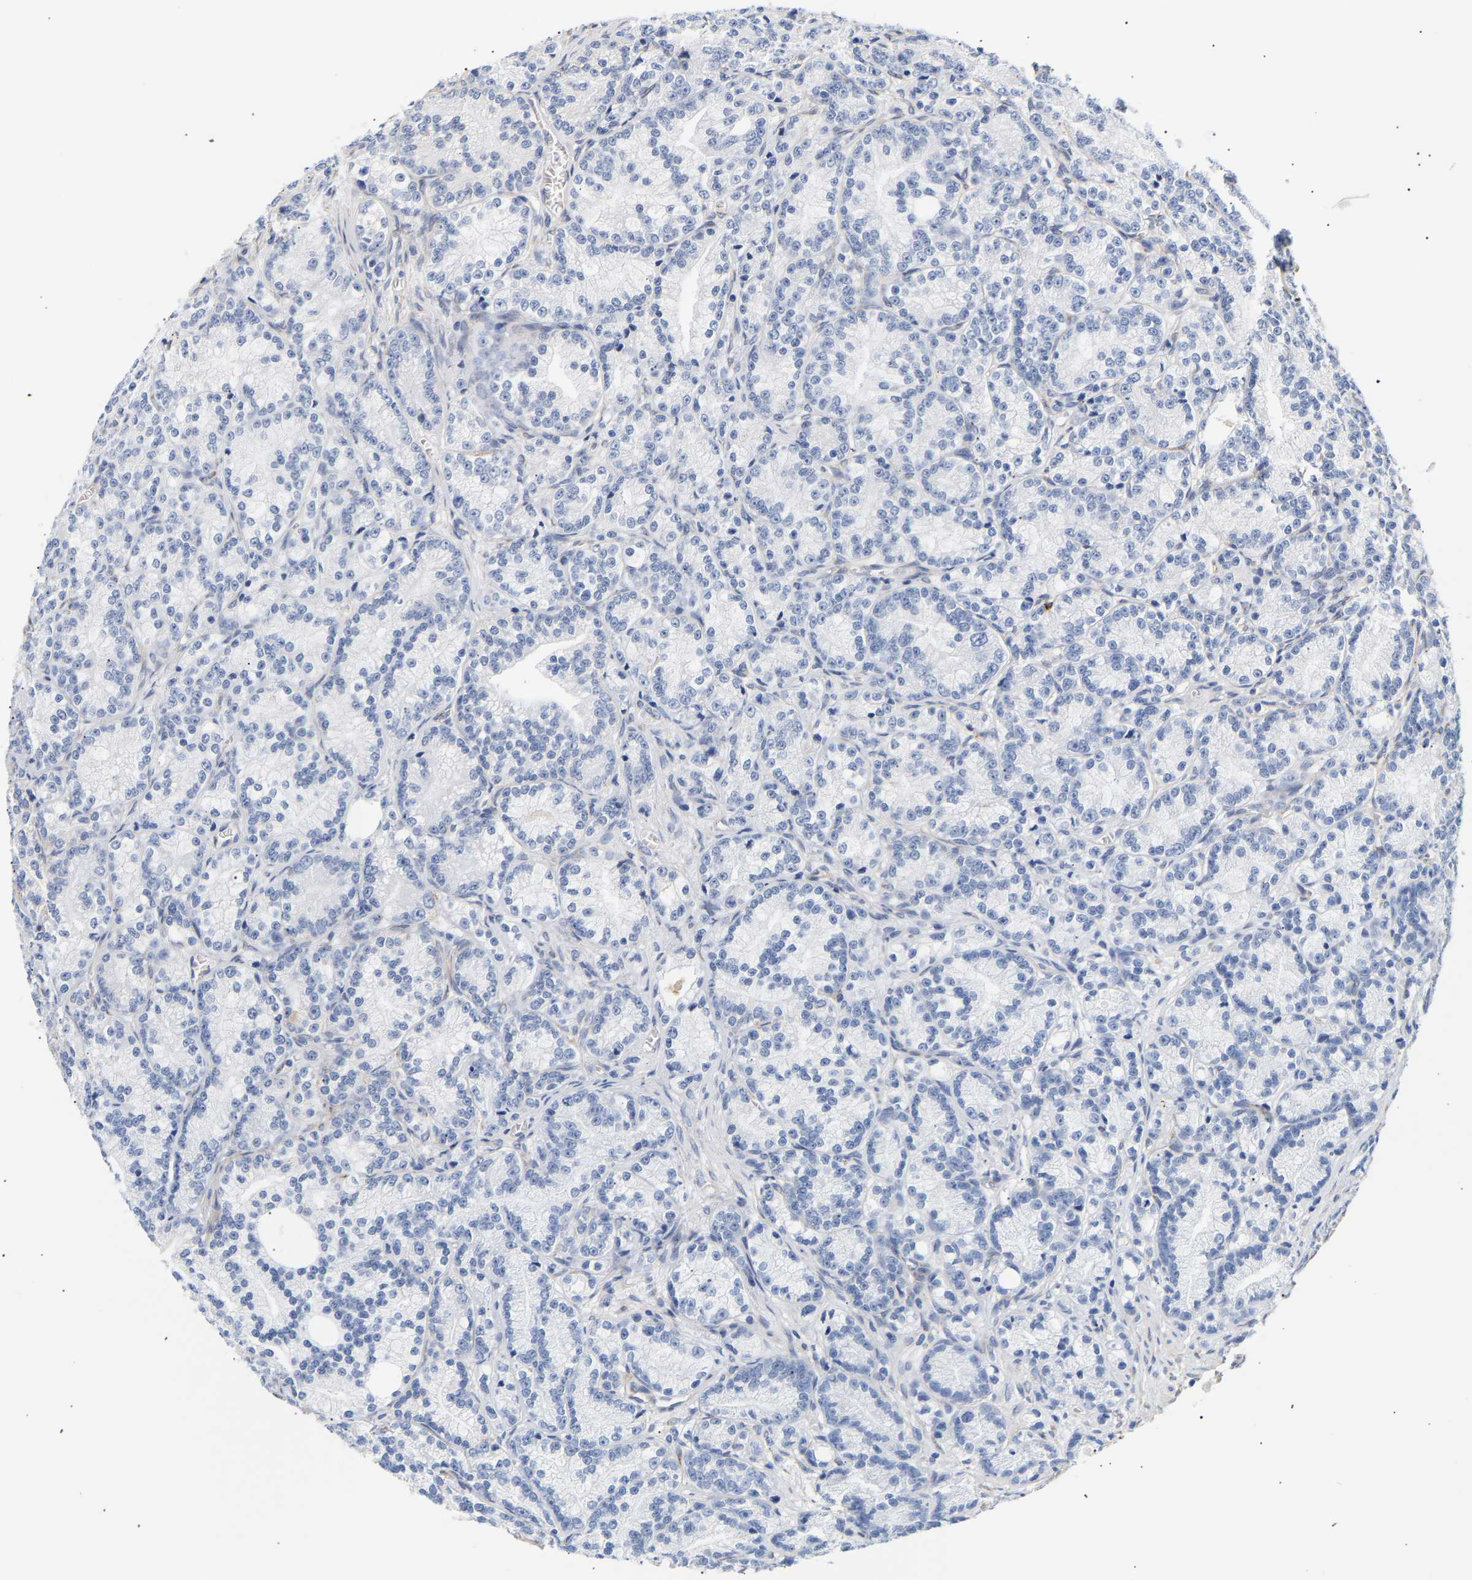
{"staining": {"intensity": "negative", "quantity": "none", "location": "none"}, "tissue": "prostate cancer", "cell_type": "Tumor cells", "image_type": "cancer", "snomed": [{"axis": "morphology", "description": "Adenocarcinoma, Low grade"}, {"axis": "topography", "description": "Prostate"}], "caption": "Tumor cells show no significant expression in prostate low-grade adenocarcinoma. Brightfield microscopy of IHC stained with DAB (3,3'-diaminobenzidine) (brown) and hematoxylin (blue), captured at high magnification.", "gene": "IGFBP7", "patient": {"sex": "male", "age": 89}}